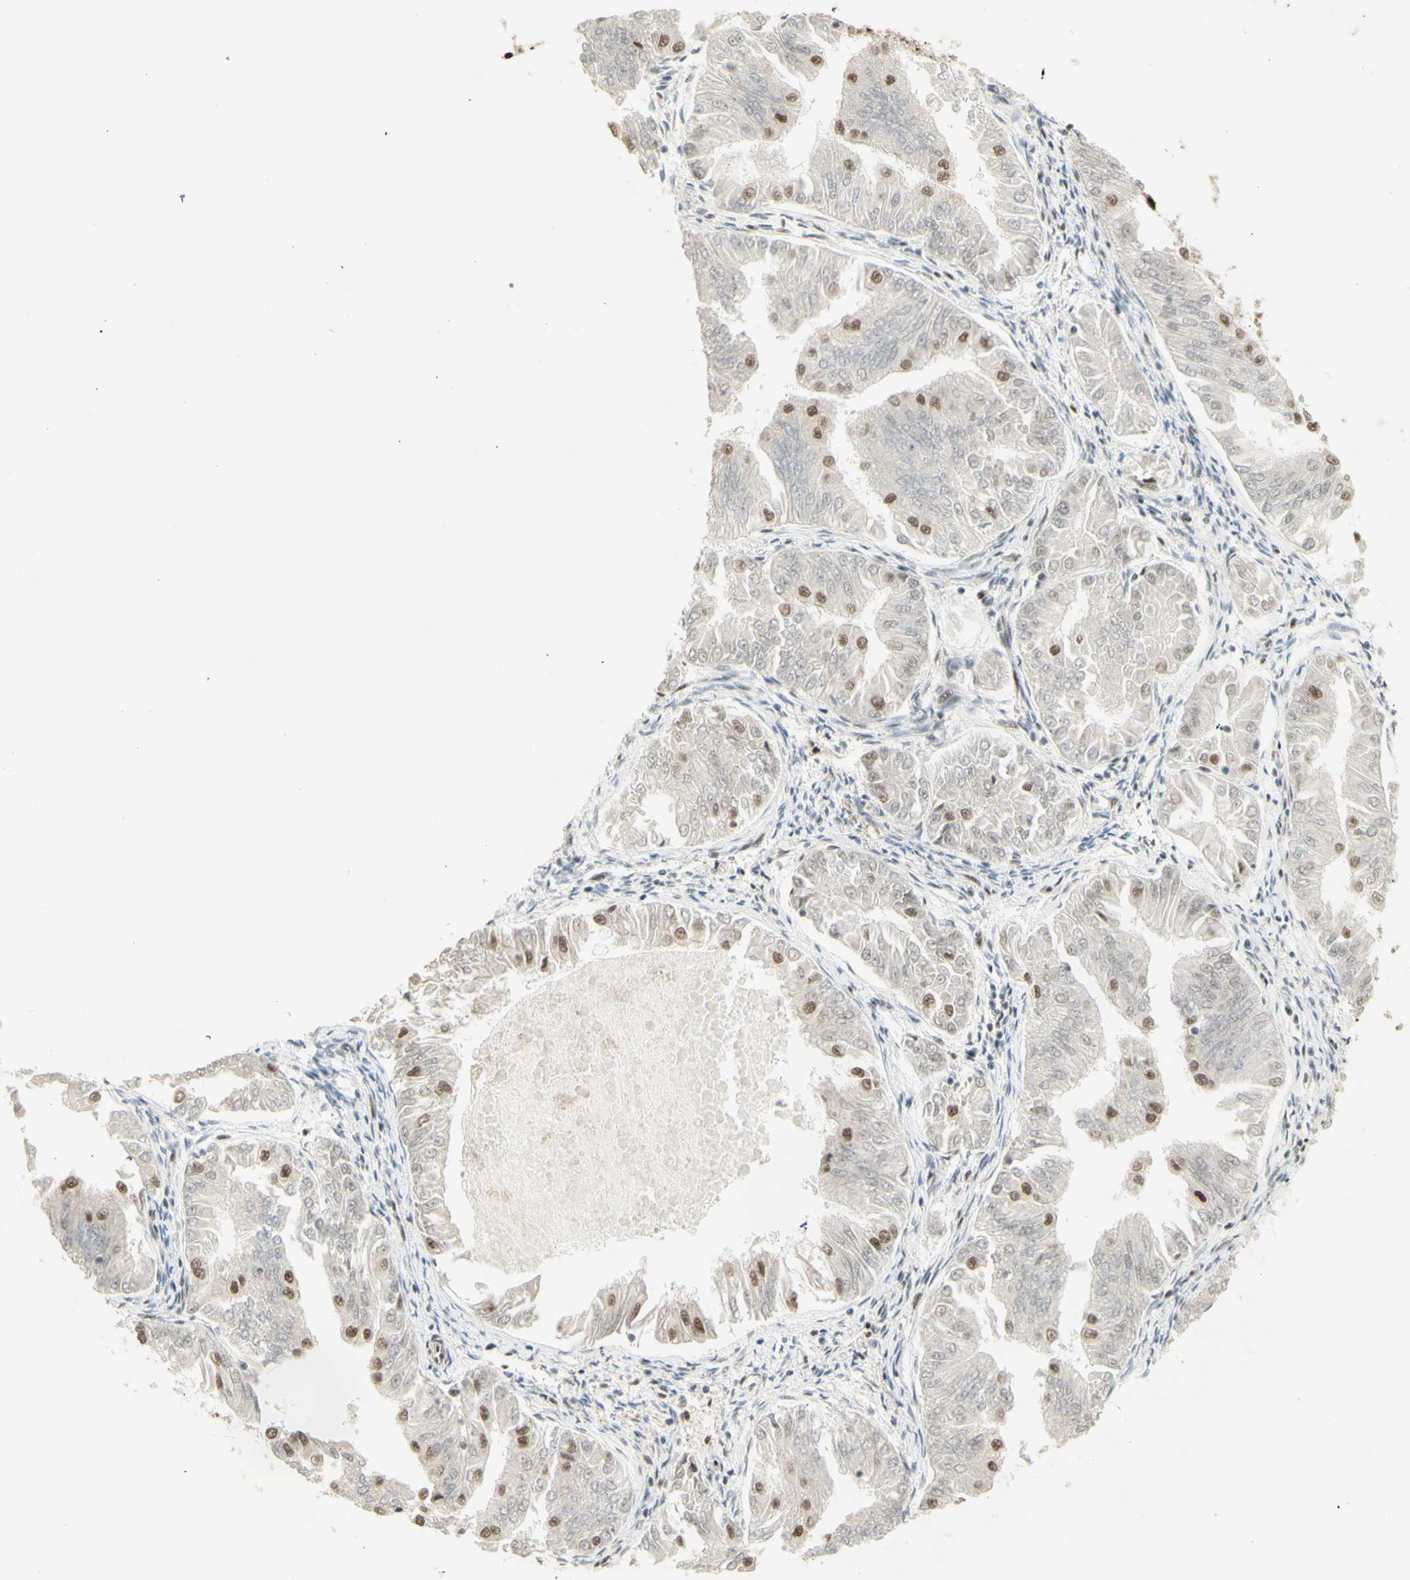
{"staining": {"intensity": "moderate", "quantity": "<25%", "location": "nuclear"}, "tissue": "endometrial cancer", "cell_type": "Tumor cells", "image_type": "cancer", "snomed": [{"axis": "morphology", "description": "Adenocarcinoma, NOS"}, {"axis": "topography", "description": "Endometrium"}], "caption": "Immunohistochemistry photomicrograph of neoplastic tissue: endometrial cancer (adenocarcinoma) stained using IHC reveals low levels of moderate protein expression localized specifically in the nuclear of tumor cells, appearing as a nuclear brown color.", "gene": "DHX9", "patient": {"sex": "female", "age": 53}}